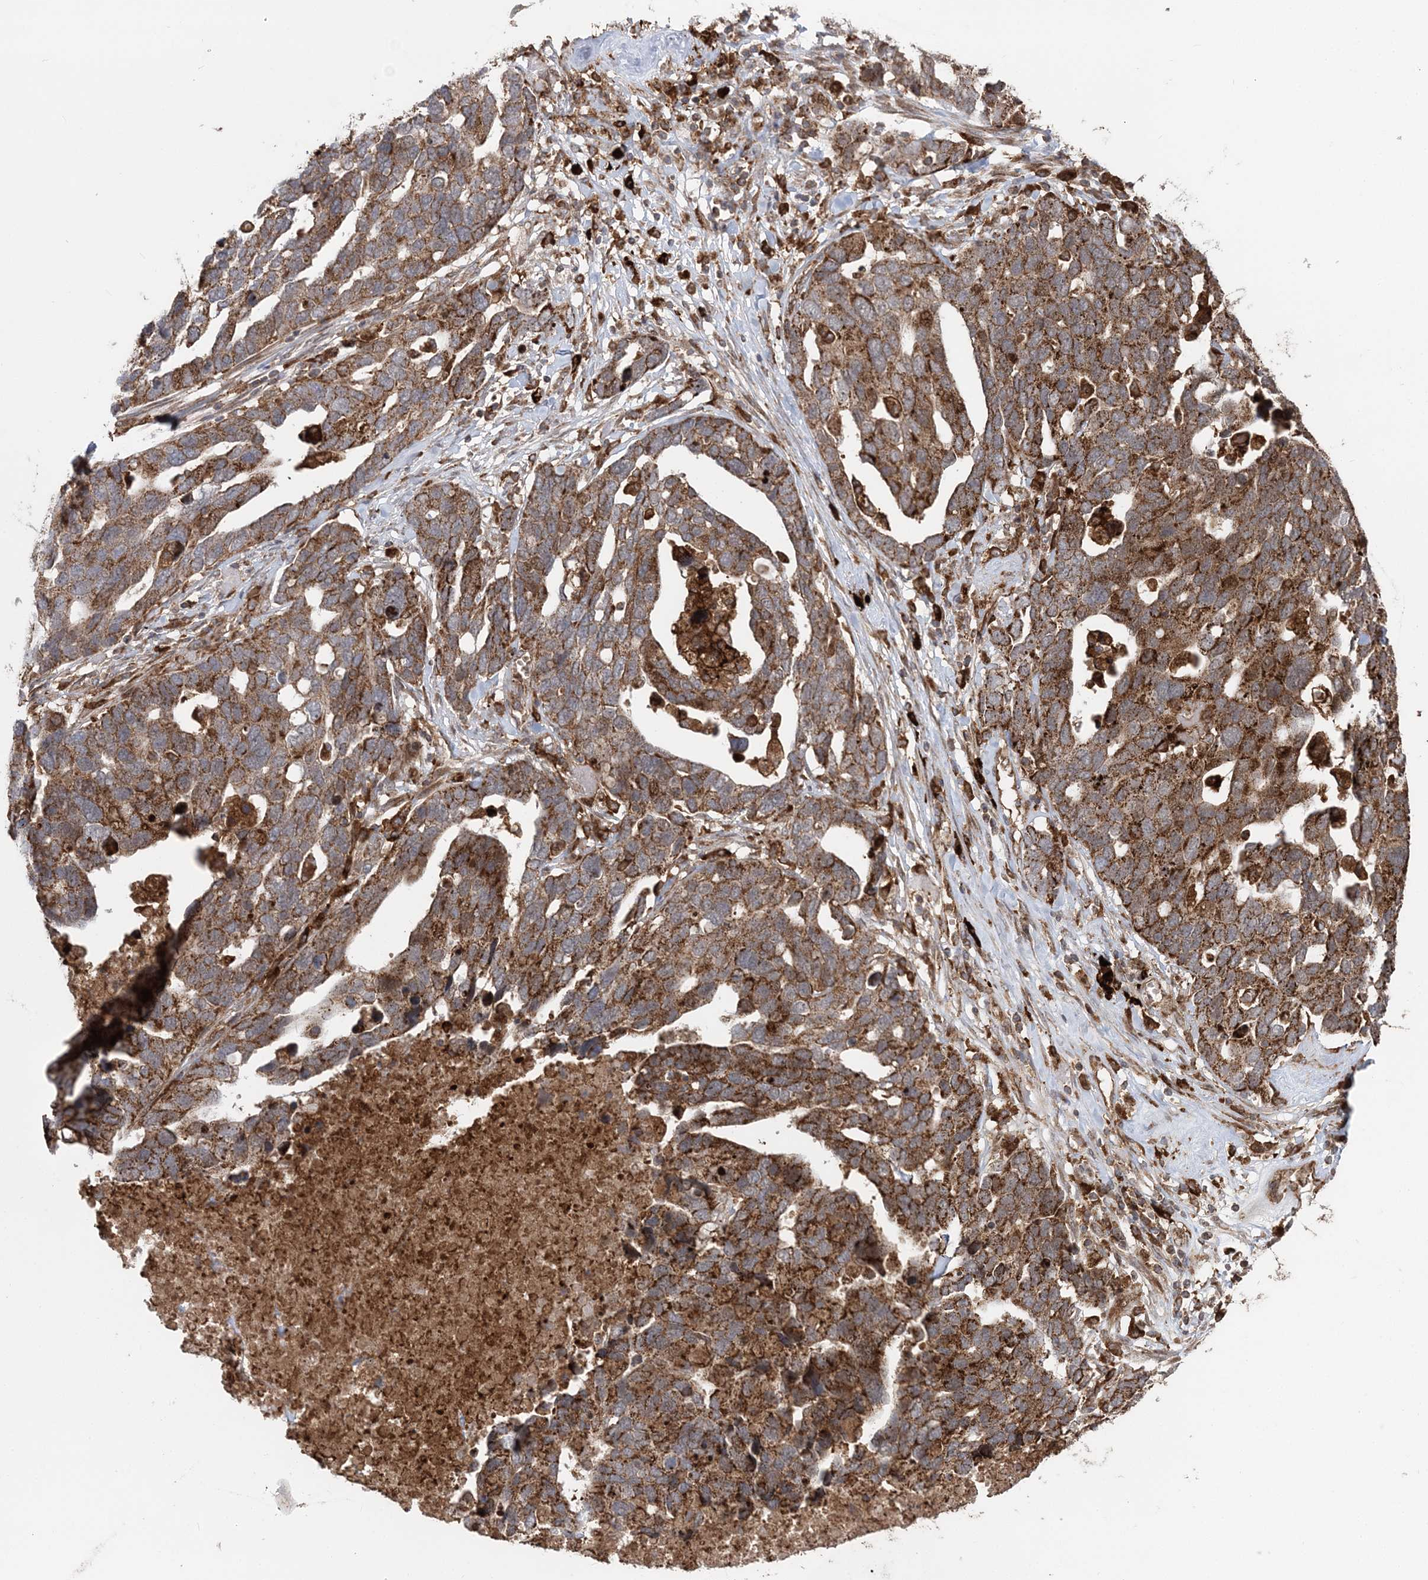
{"staining": {"intensity": "strong", "quantity": ">75%", "location": "cytoplasmic/membranous"}, "tissue": "ovarian cancer", "cell_type": "Tumor cells", "image_type": "cancer", "snomed": [{"axis": "morphology", "description": "Cystadenocarcinoma, serous, NOS"}, {"axis": "topography", "description": "Ovary"}], "caption": "Immunohistochemistry of human serous cystadenocarcinoma (ovarian) reveals high levels of strong cytoplasmic/membranous positivity in approximately >75% of tumor cells.", "gene": "LRPPRC", "patient": {"sex": "female", "age": 54}}